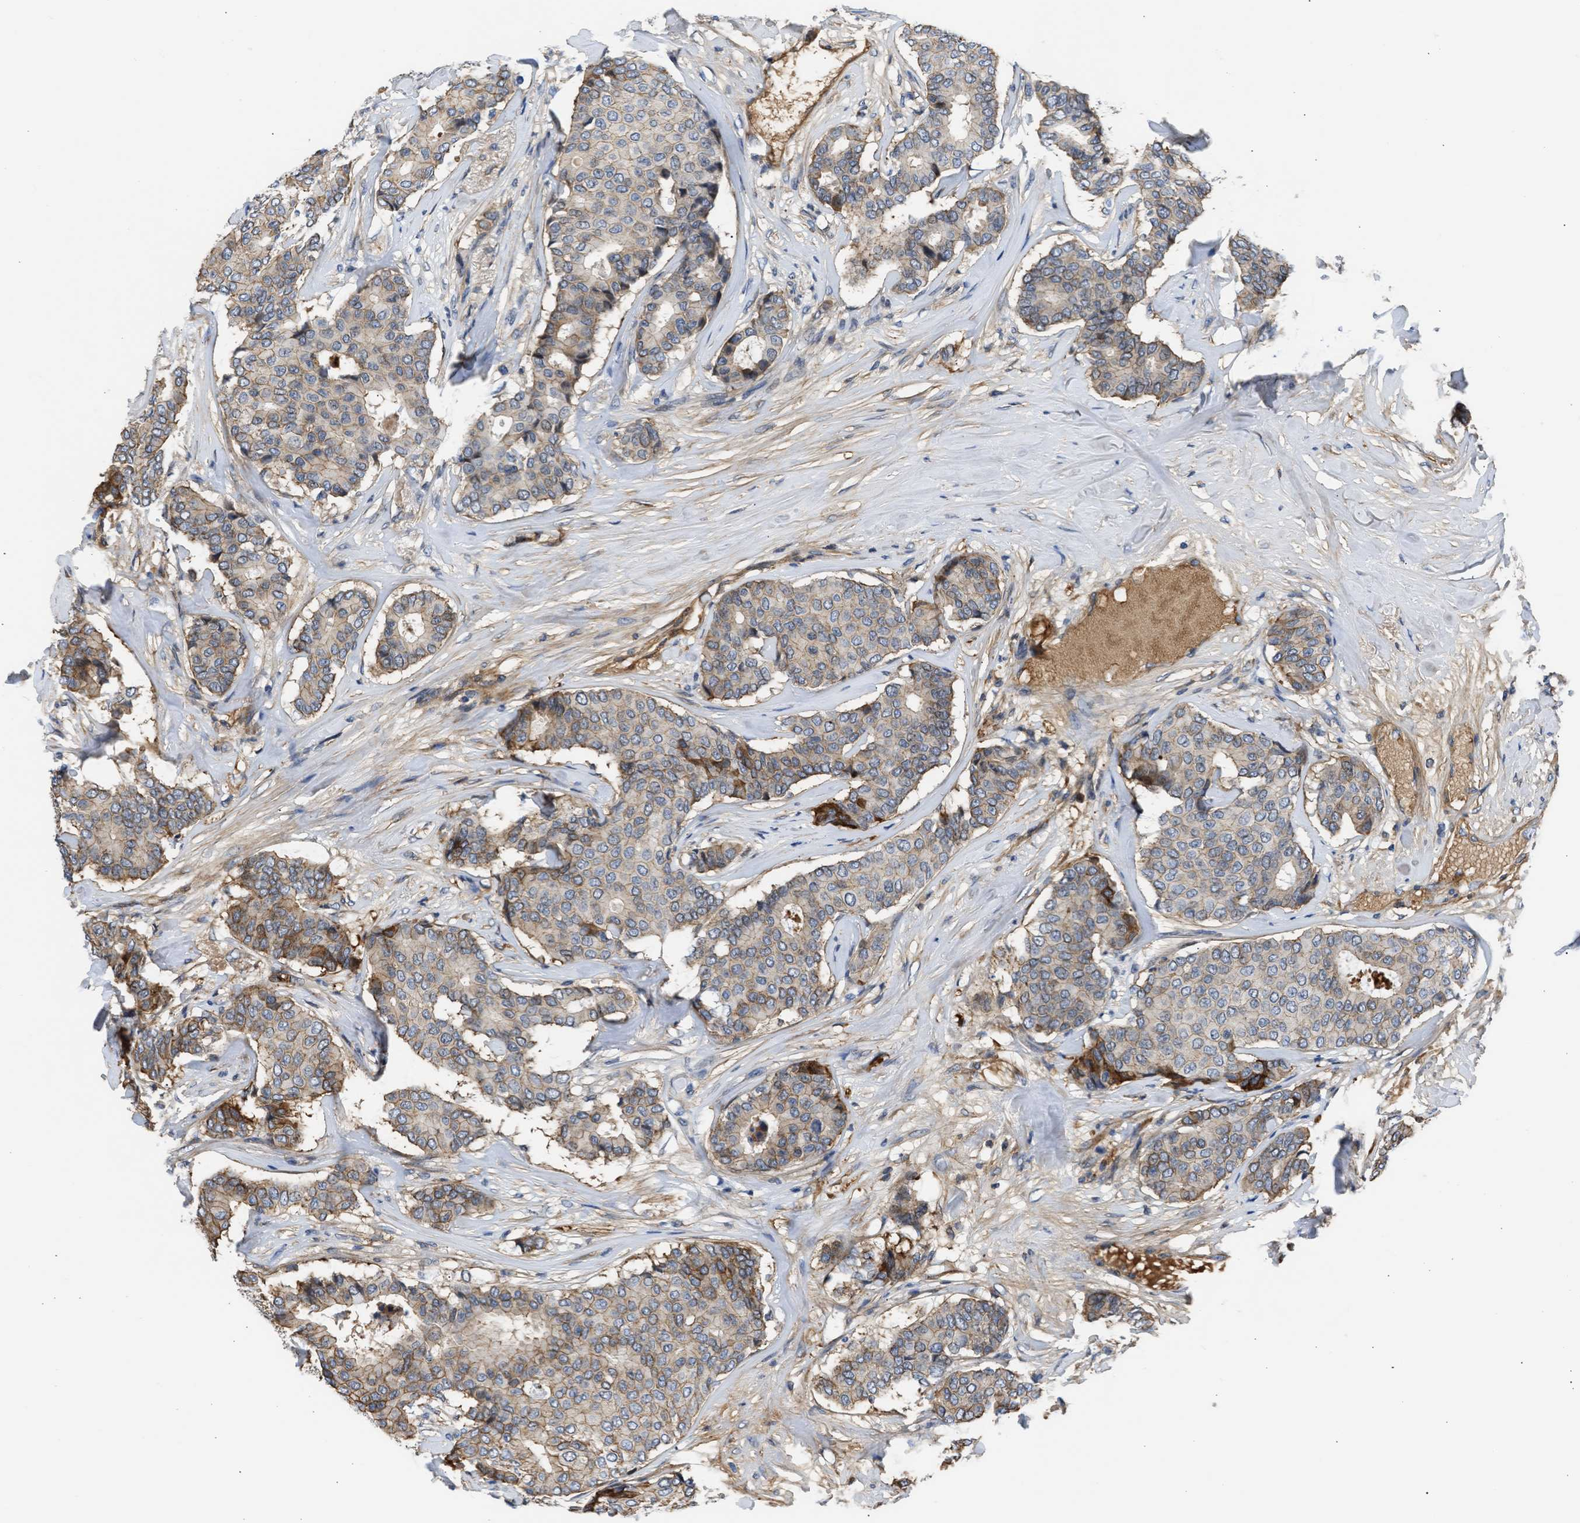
{"staining": {"intensity": "weak", "quantity": "25%-75%", "location": "cytoplasmic/membranous"}, "tissue": "breast cancer", "cell_type": "Tumor cells", "image_type": "cancer", "snomed": [{"axis": "morphology", "description": "Duct carcinoma"}, {"axis": "topography", "description": "Breast"}], "caption": "The micrograph reveals staining of breast cancer (invasive ductal carcinoma), revealing weak cytoplasmic/membranous protein positivity (brown color) within tumor cells.", "gene": "MAS1L", "patient": {"sex": "female", "age": 75}}